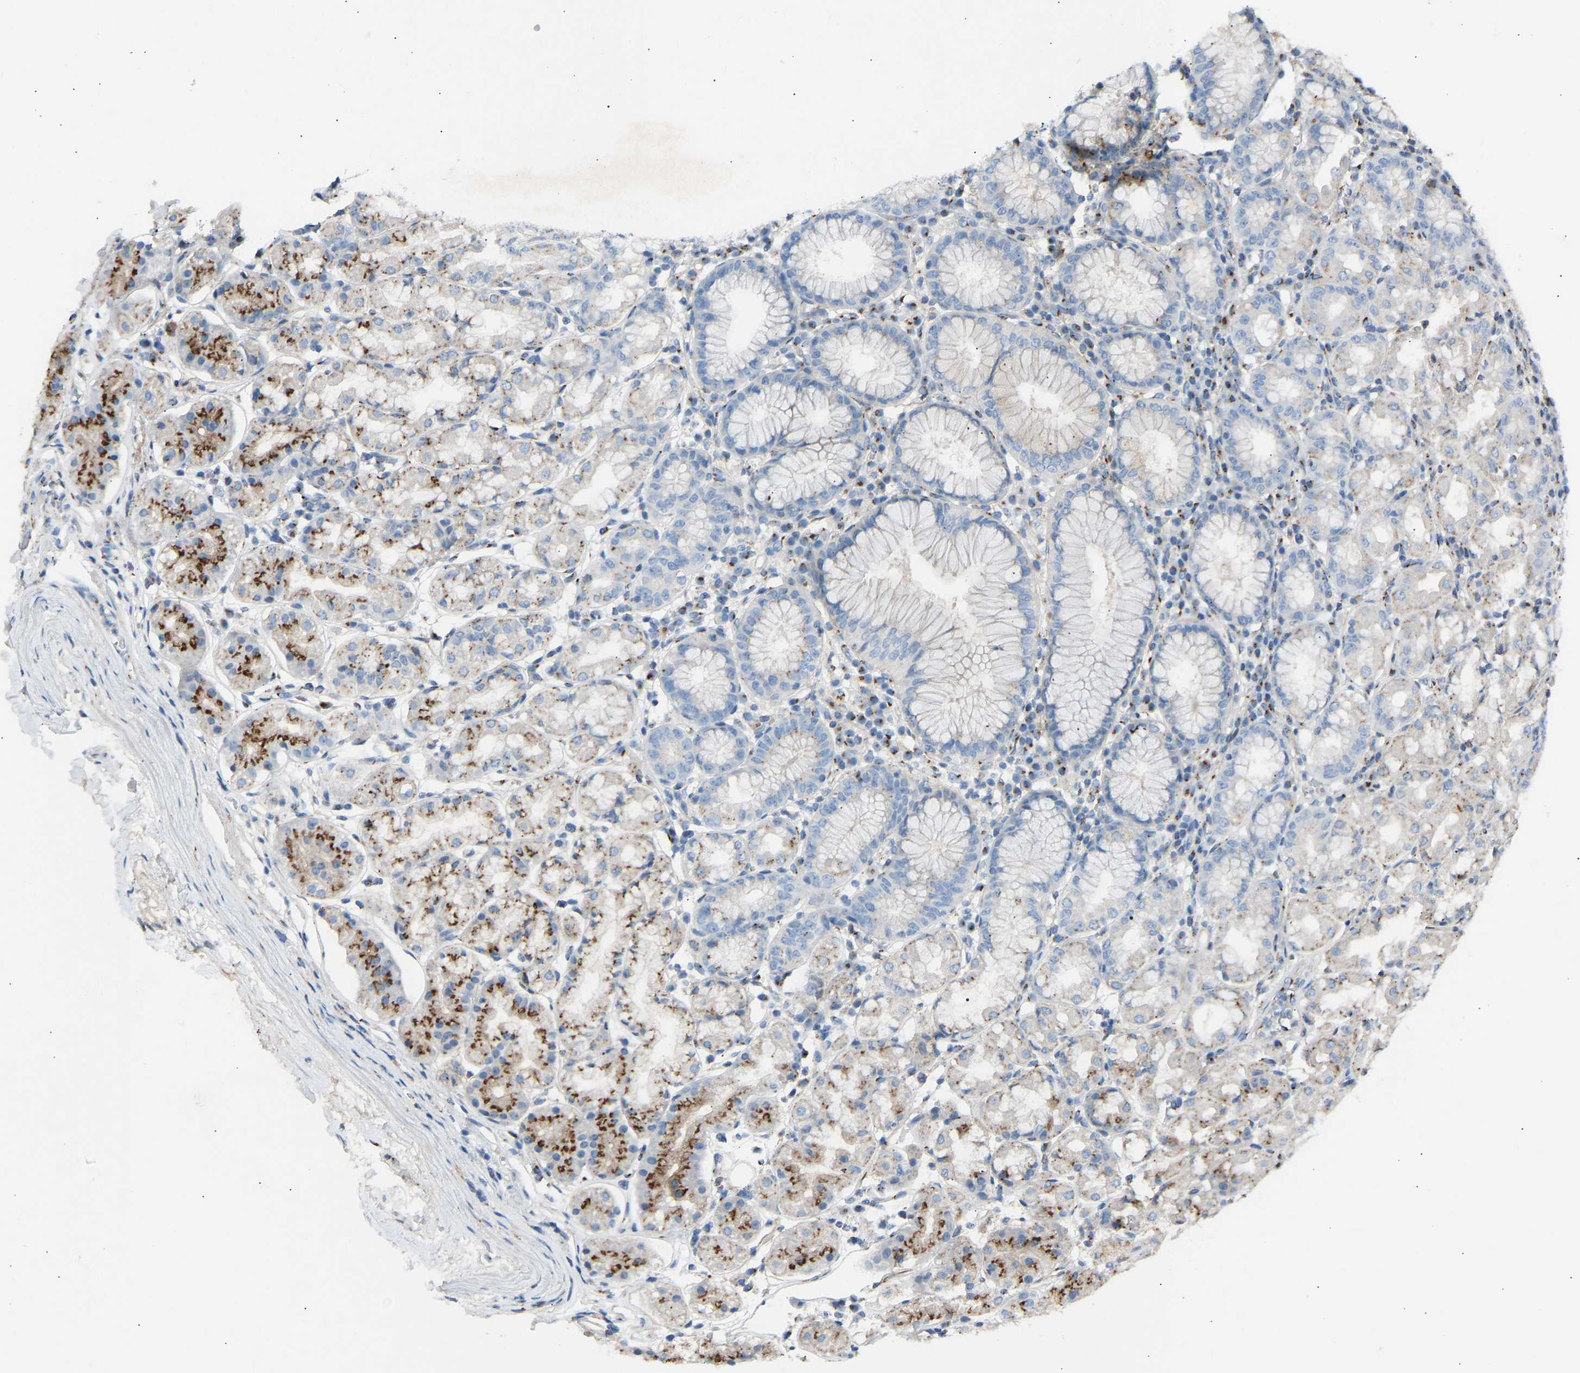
{"staining": {"intensity": "moderate", "quantity": "25%-75%", "location": "cytoplasmic/membranous"}, "tissue": "stomach", "cell_type": "Glandular cells", "image_type": "normal", "snomed": [{"axis": "morphology", "description": "Normal tissue, NOS"}, {"axis": "topography", "description": "Stomach"}, {"axis": "topography", "description": "Stomach, lower"}], "caption": "Stomach stained with DAB (3,3'-diaminobenzidine) immunohistochemistry exhibits medium levels of moderate cytoplasmic/membranous staining in about 25%-75% of glandular cells.", "gene": "CYREN", "patient": {"sex": "female", "age": 56}}